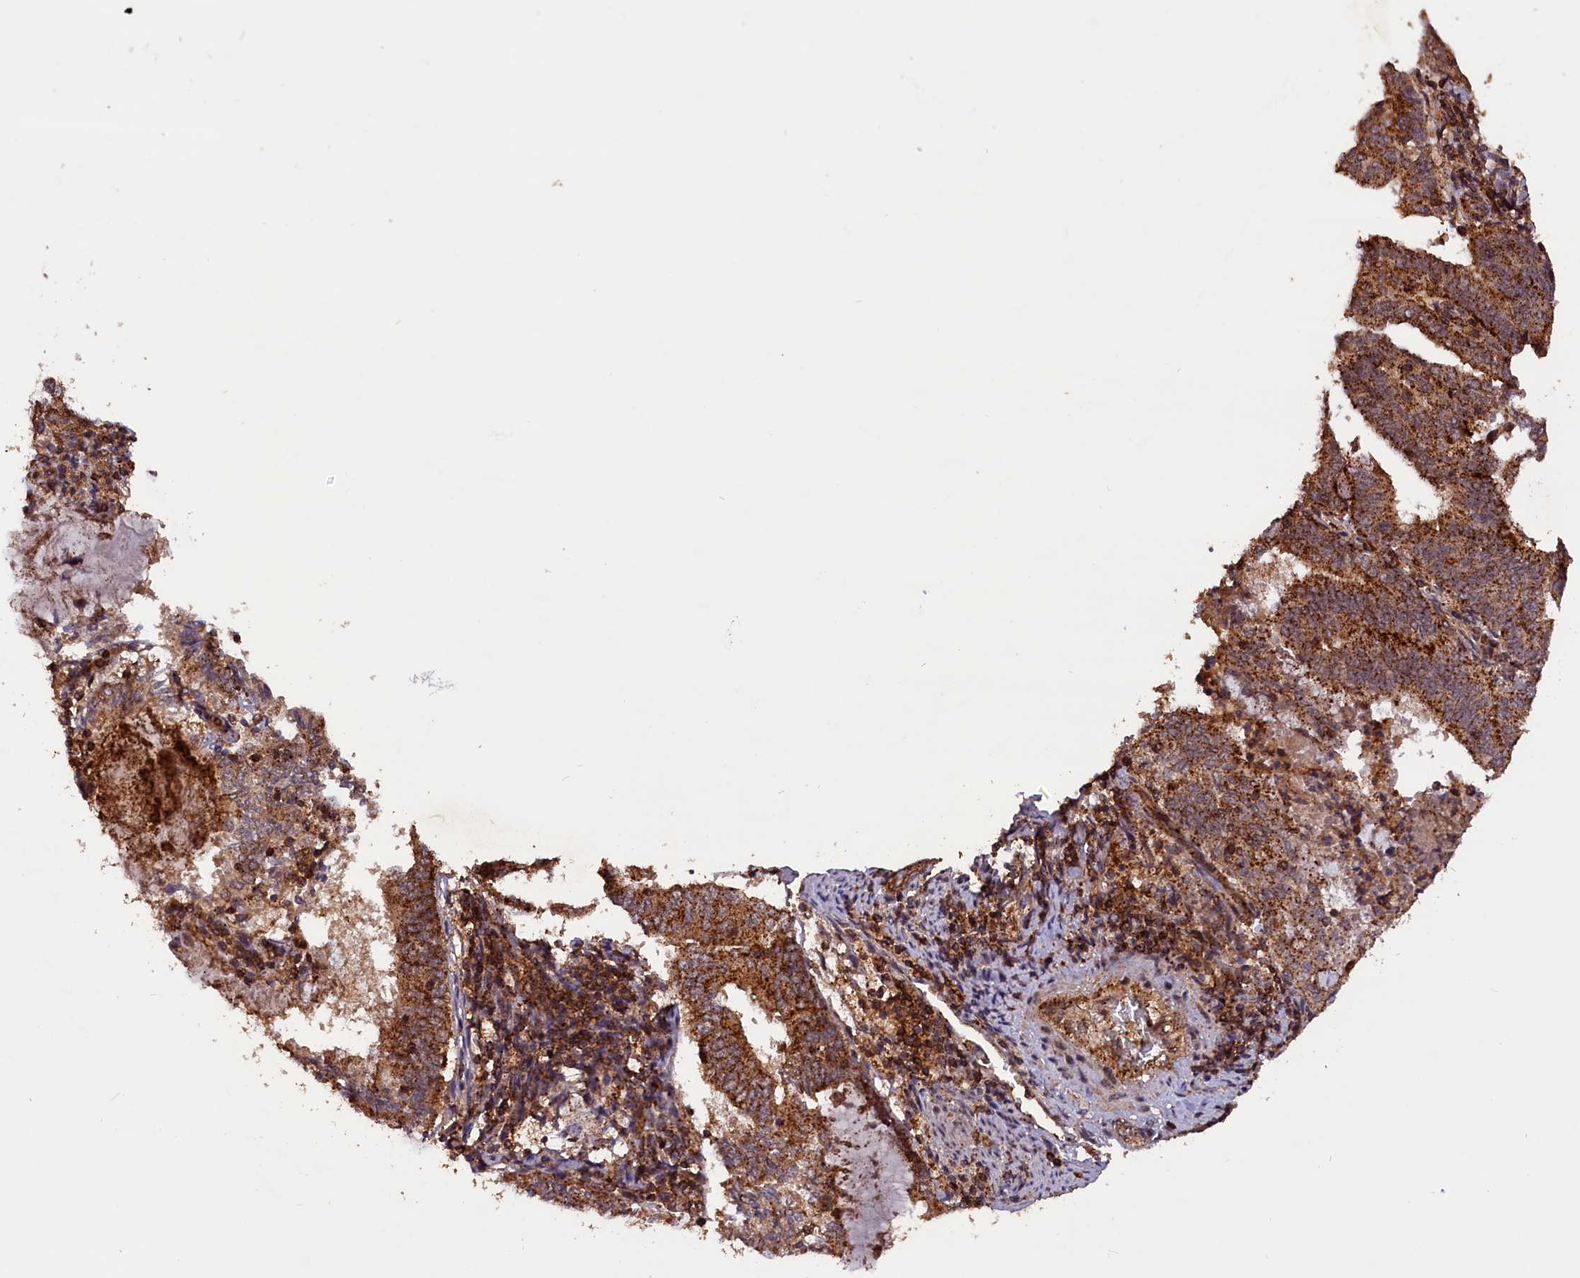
{"staining": {"intensity": "strong", "quantity": ">75%", "location": "cytoplasmic/membranous"}, "tissue": "endometrial cancer", "cell_type": "Tumor cells", "image_type": "cancer", "snomed": [{"axis": "morphology", "description": "Adenocarcinoma, NOS"}, {"axis": "topography", "description": "Endometrium"}], "caption": "A histopathology image showing strong cytoplasmic/membranous positivity in approximately >75% of tumor cells in endometrial cancer, as visualized by brown immunohistochemical staining.", "gene": "IST1", "patient": {"sex": "female", "age": 80}}